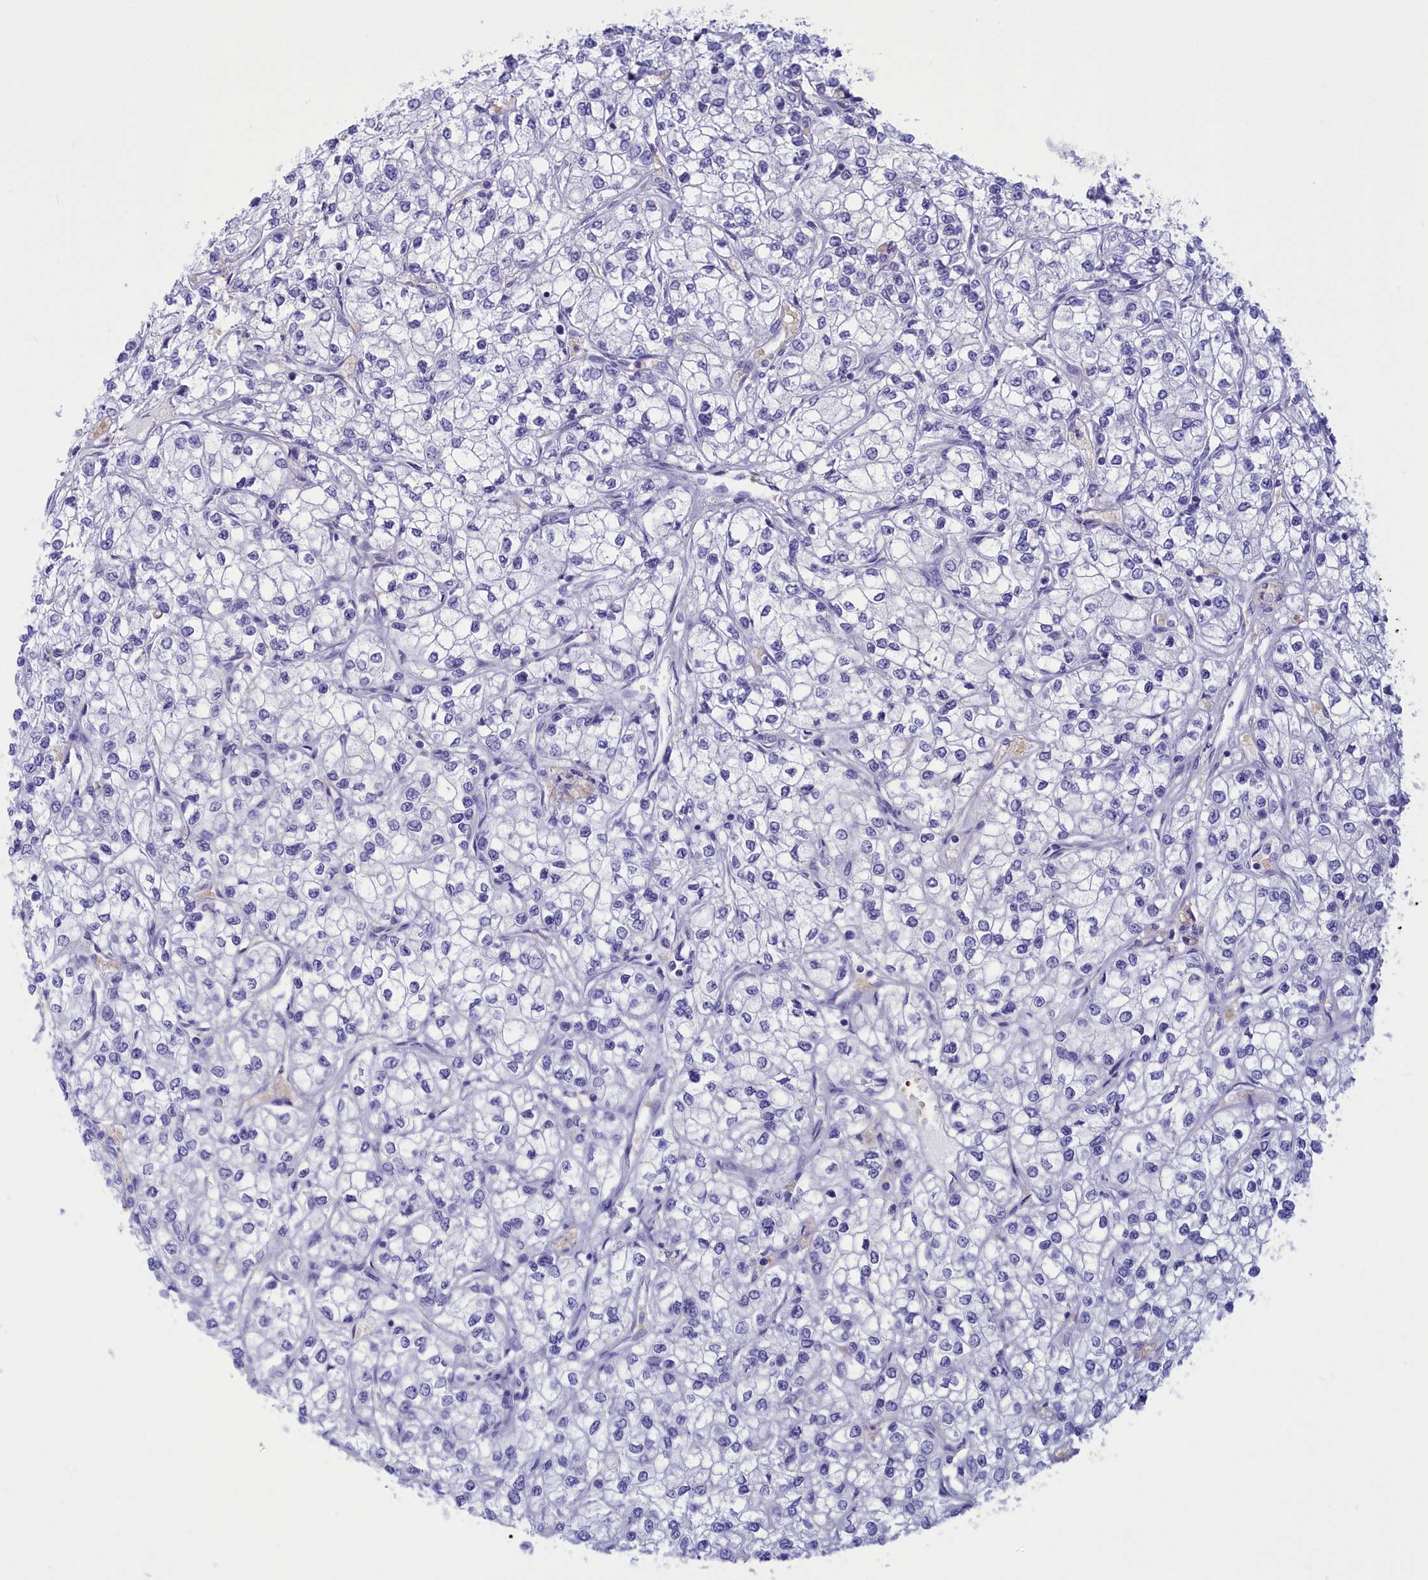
{"staining": {"intensity": "negative", "quantity": "none", "location": "none"}, "tissue": "renal cancer", "cell_type": "Tumor cells", "image_type": "cancer", "snomed": [{"axis": "morphology", "description": "Adenocarcinoma, NOS"}, {"axis": "topography", "description": "Kidney"}], "caption": "This photomicrograph is of renal cancer stained with IHC to label a protein in brown with the nuclei are counter-stained blue. There is no staining in tumor cells.", "gene": "GAPDHS", "patient": {"sex": "male", "age": 80}}